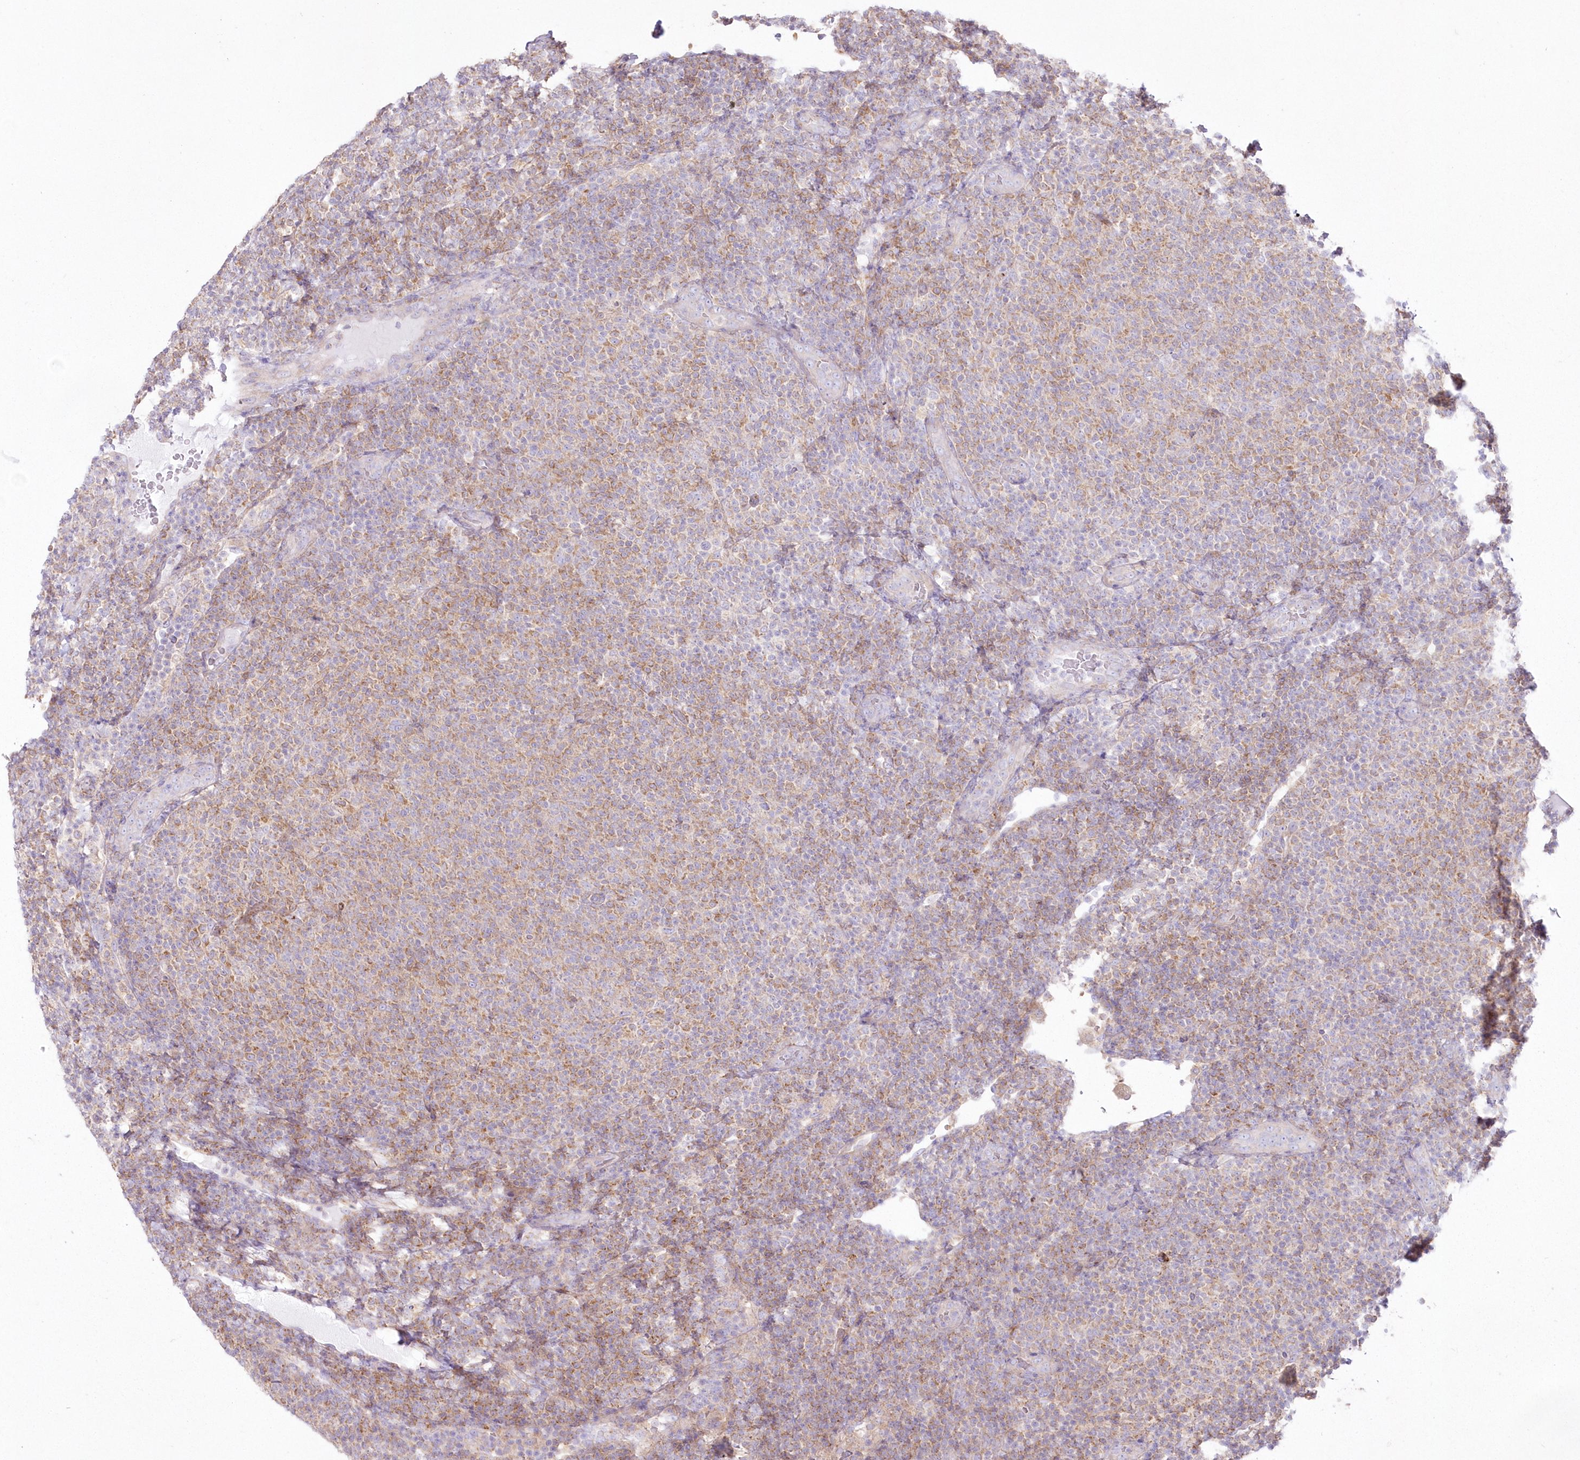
{"staining": {"intensity": "moderate", "quantity": ">75%", "location": "cytoplasmic/membranous"}, "tissue": "lymphoma", "cell_type": "Tumor cells", "image_type": "cancer", "snomed": [{"axis": "morphology", "description": "Malignant lymphoma, non-Hodgkin's type, Low grade"}, {"axis": "topography", "description": "Lymph node"}], "caption": "Protein positivity by immunohistochemistry shows moderate cytoplasmic/membranous staining in about >75% of tumor cells in lymphoma.", "gene": "ZNF843", "patient": {"sex": "male", "age": 66}}